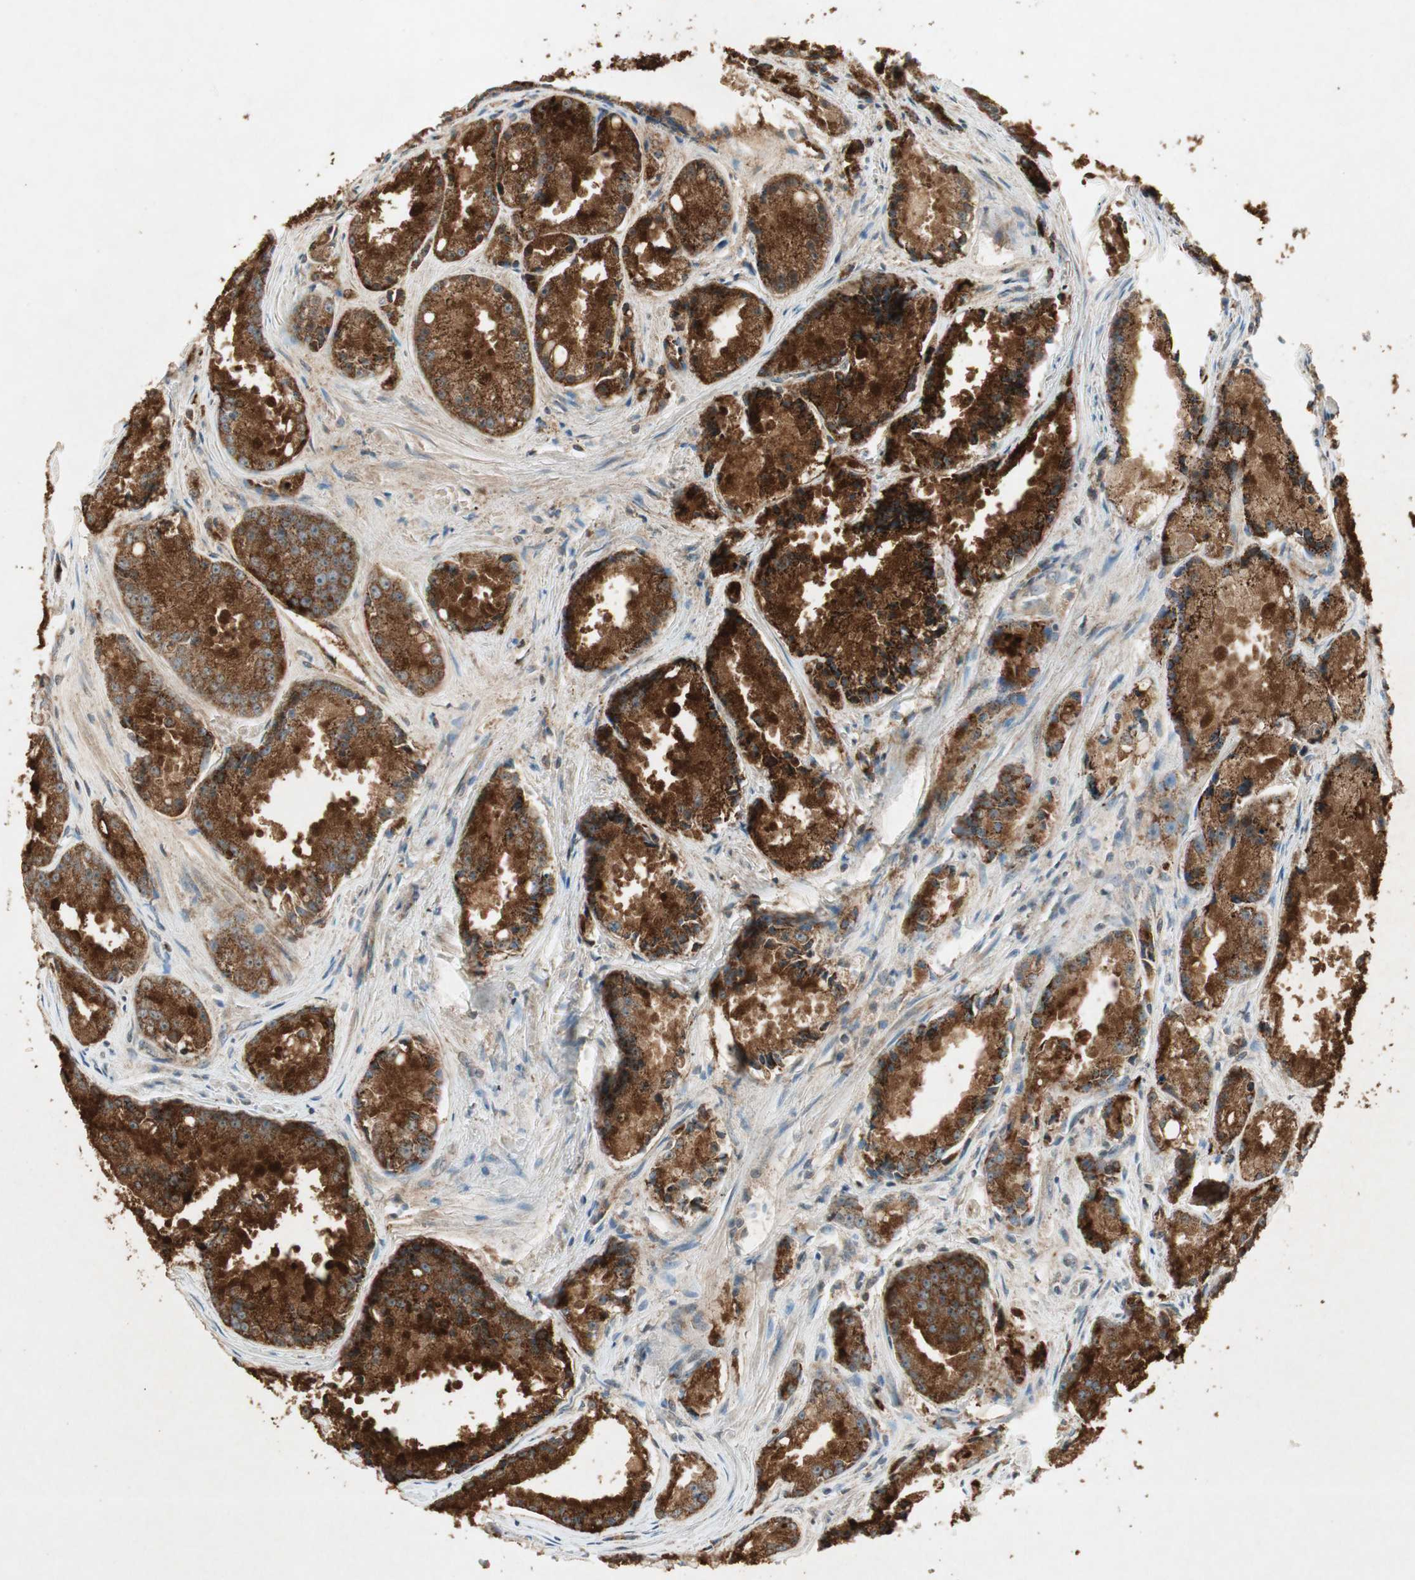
{"staining": {"intensity": "strong", "quantity": ">75%", "location": "cytoplasmic/membranous"}, "tissue": "prostate cancer", "cell_type": "Tumor cells", "image_type": "cancer", "snomed": [{"axis": "morphology", "description": "Adenocarcinoma, Low grade"}, {"axis": "topography", "description": "Prostate"}], "caption": "About >75% of tumor cells in human low-grade adenocarcinoma (prostate) reveal strong cytoplasmic/membranous protein positivity as visualized by brown immunohistochemical staining.", "gene": "USP2", "patient": {"sex": "male", "age": 64}}